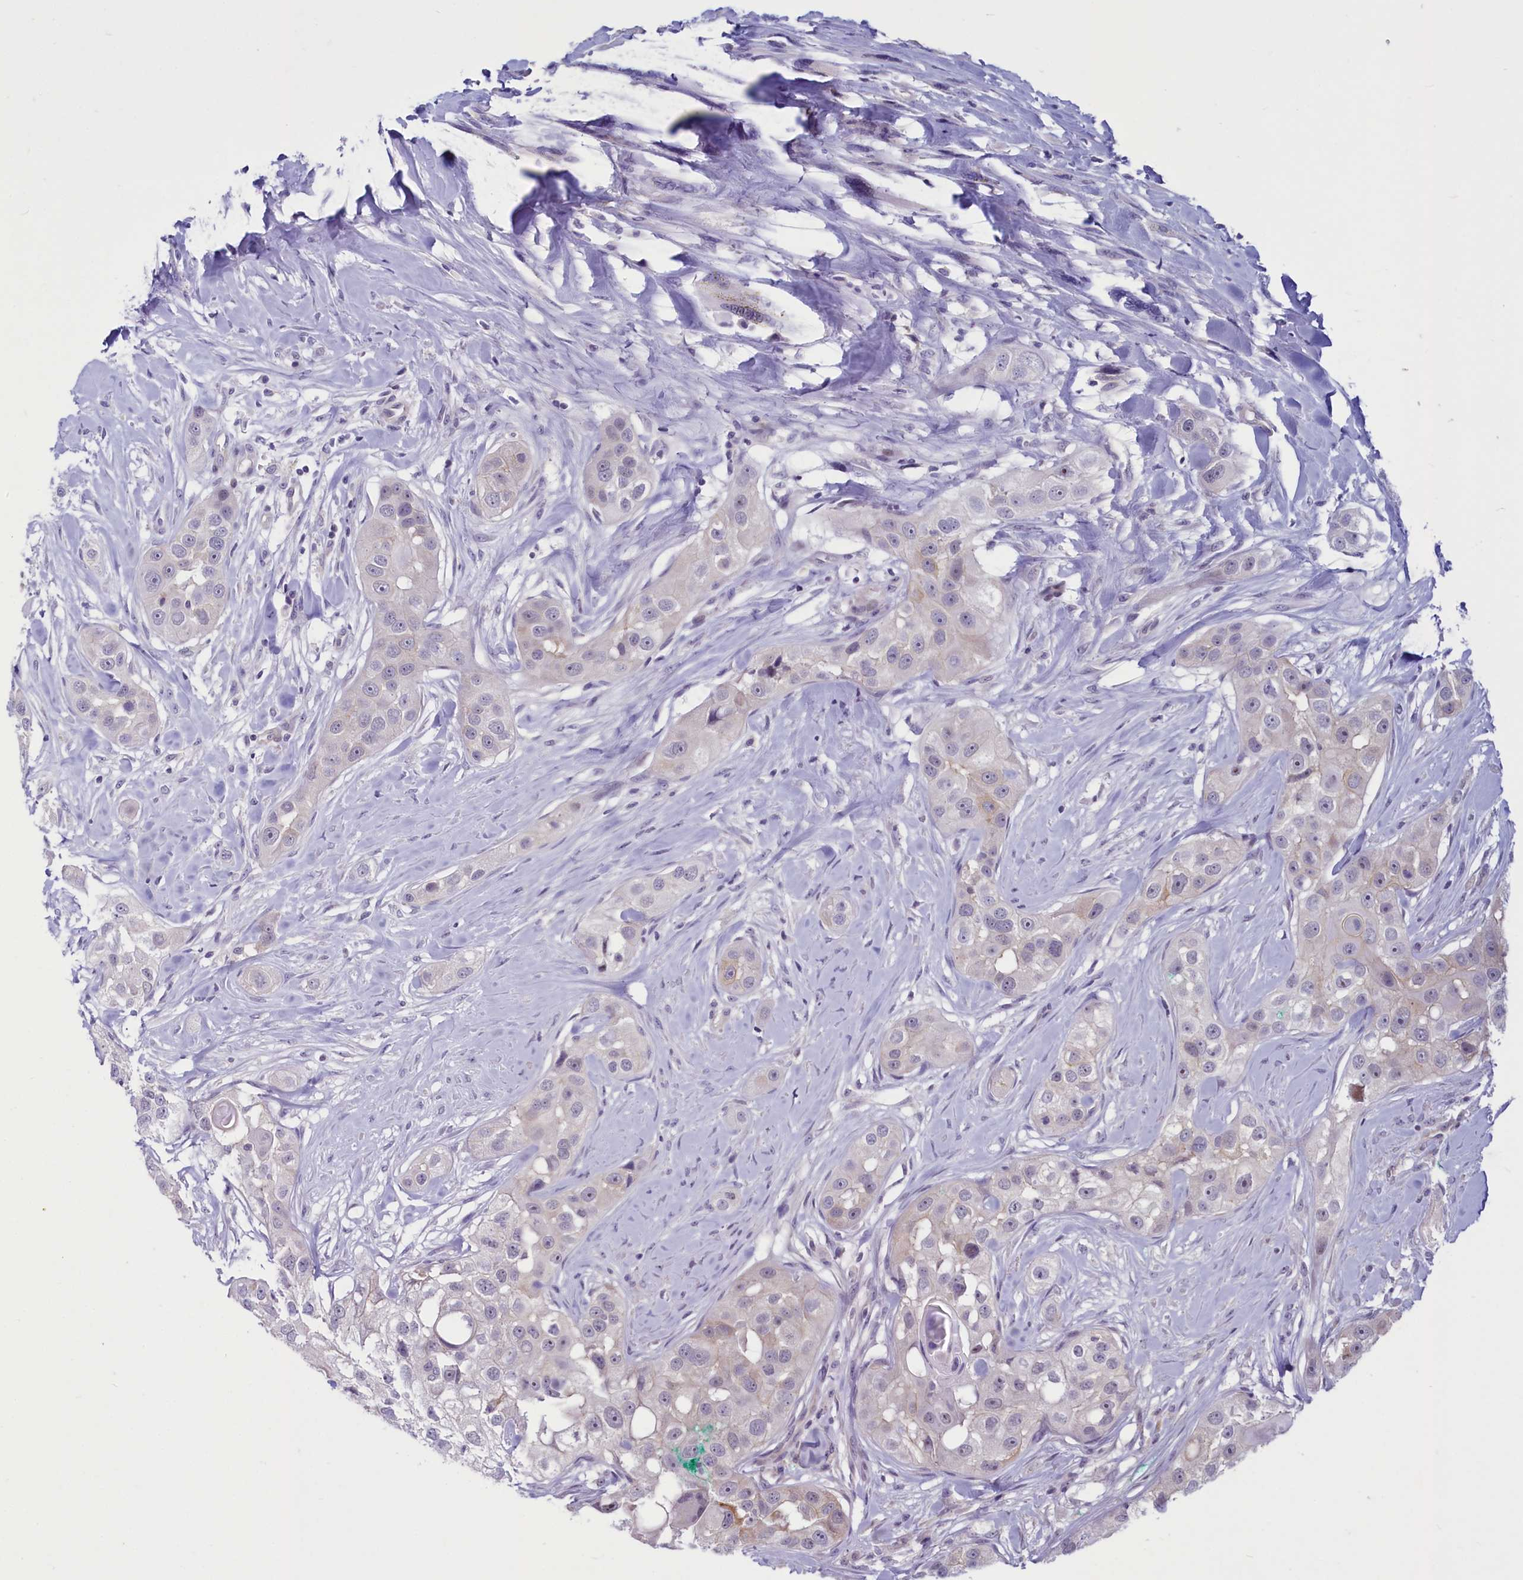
{"staining": {"intensity": "negative", "quantity": "none", "location": "none"}, "tissue": "head and neck cancer", "cell_type": "Tumor cells", "image_type": "cancer", "snomed": [{"axis": "morphology", "description": "Normal tissue, NOS"}, {"axis": "morphology", "description": "Squamous cell carcinoma, NOS"}, {"axis": "topography", "description": "Skeletal muscle"}, {"axis": "topography", "description": "Head-Neck"}], "caption": "DAB immunohistochemical staining of human head and neck cancer shows no significant staining in tumor cells.", "gene": "PROCR", "patient": {"sex": "male", "age": 51}}